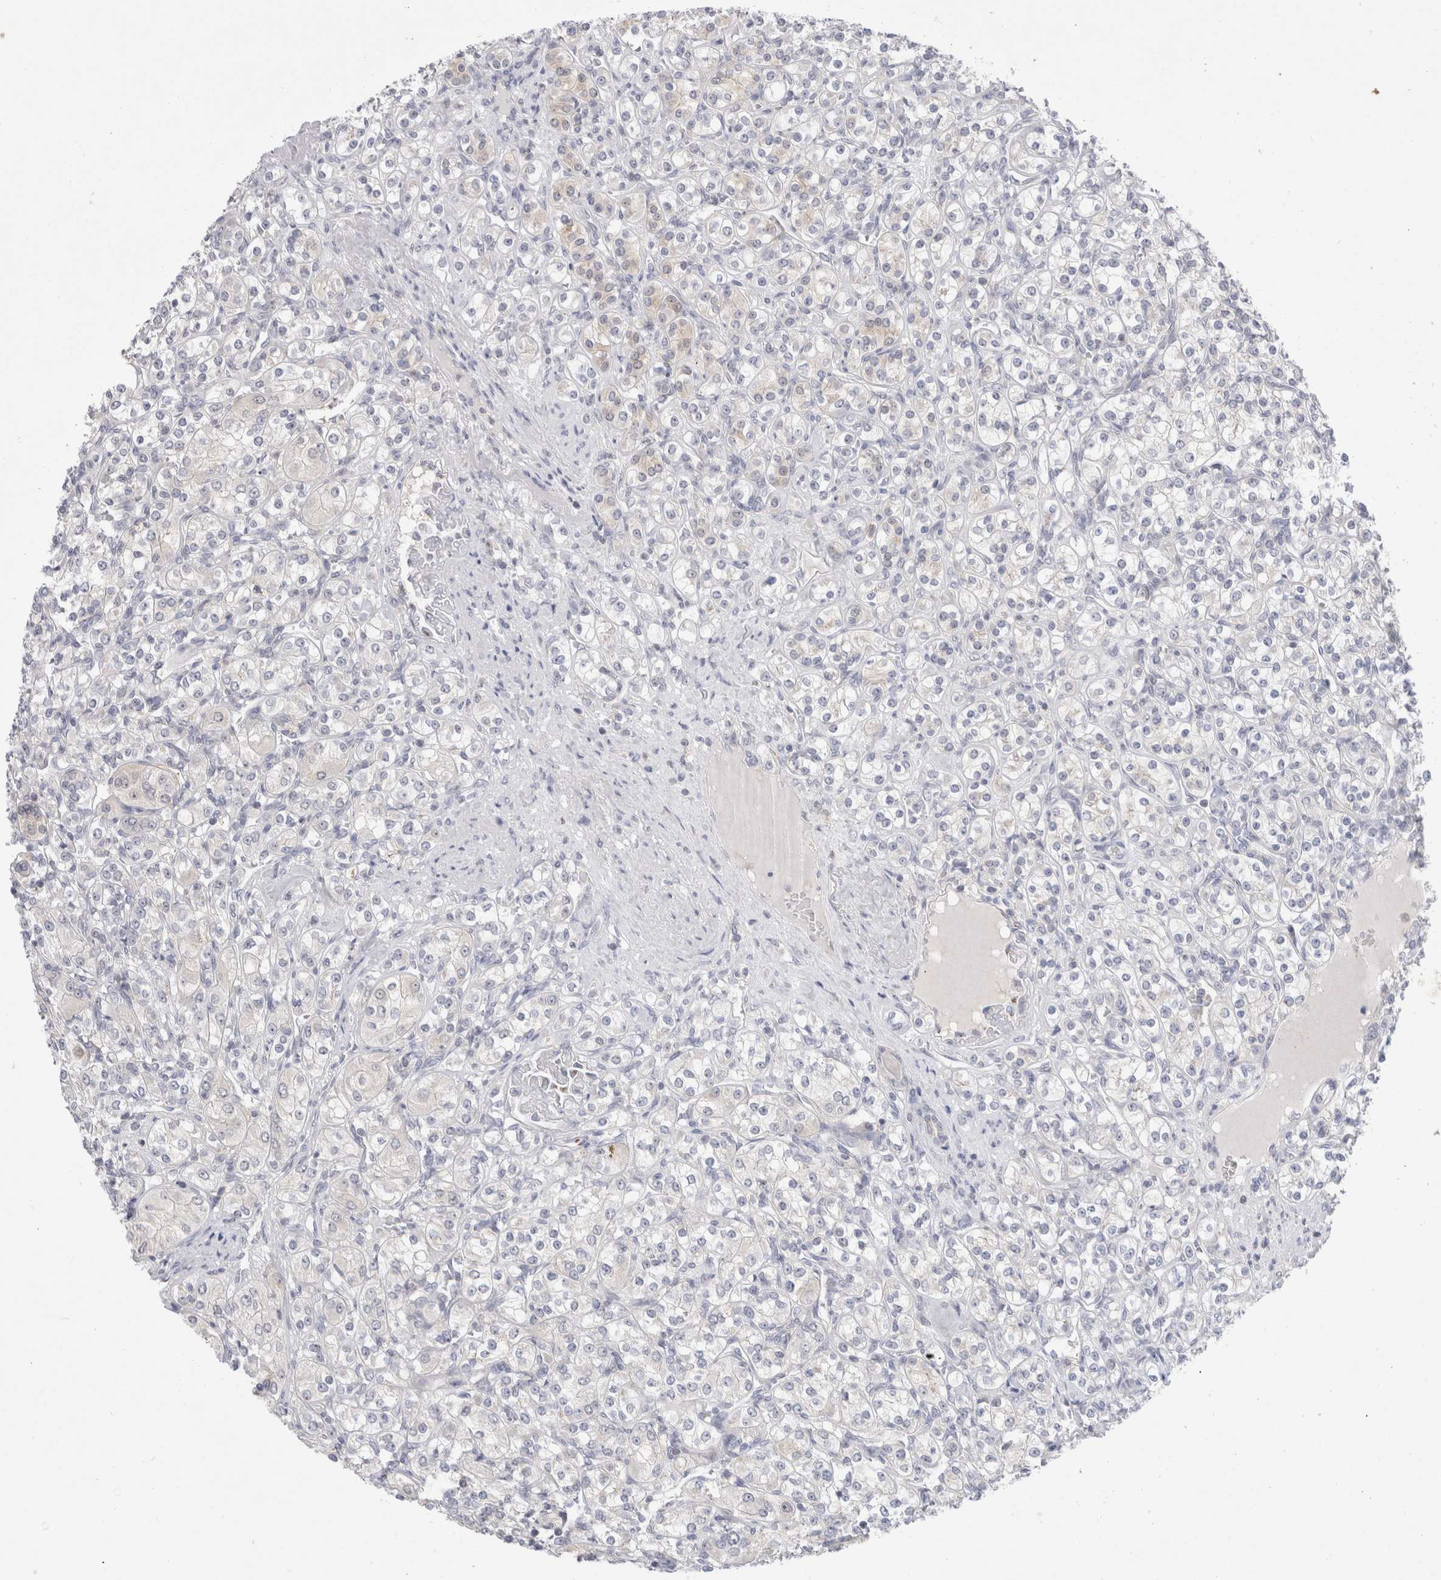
{"staining": {"intensity": "negative", "quantity": "none", "location": "none"}, "tissue": "renal cancer", "cell_type": "Tumor cells", "image_type": "cancer", "snomed": [{"axis": "morphology", "description": "Adenocarcinoma, NOS"}, {"axis": "topography", "description": "Kidney"}], "caption": "IHC of adenocarcinoma (renal) exhibits no staining in tumor cells.", "gene": "CERS5", "patient": {"sex": "male", "age": 77}}